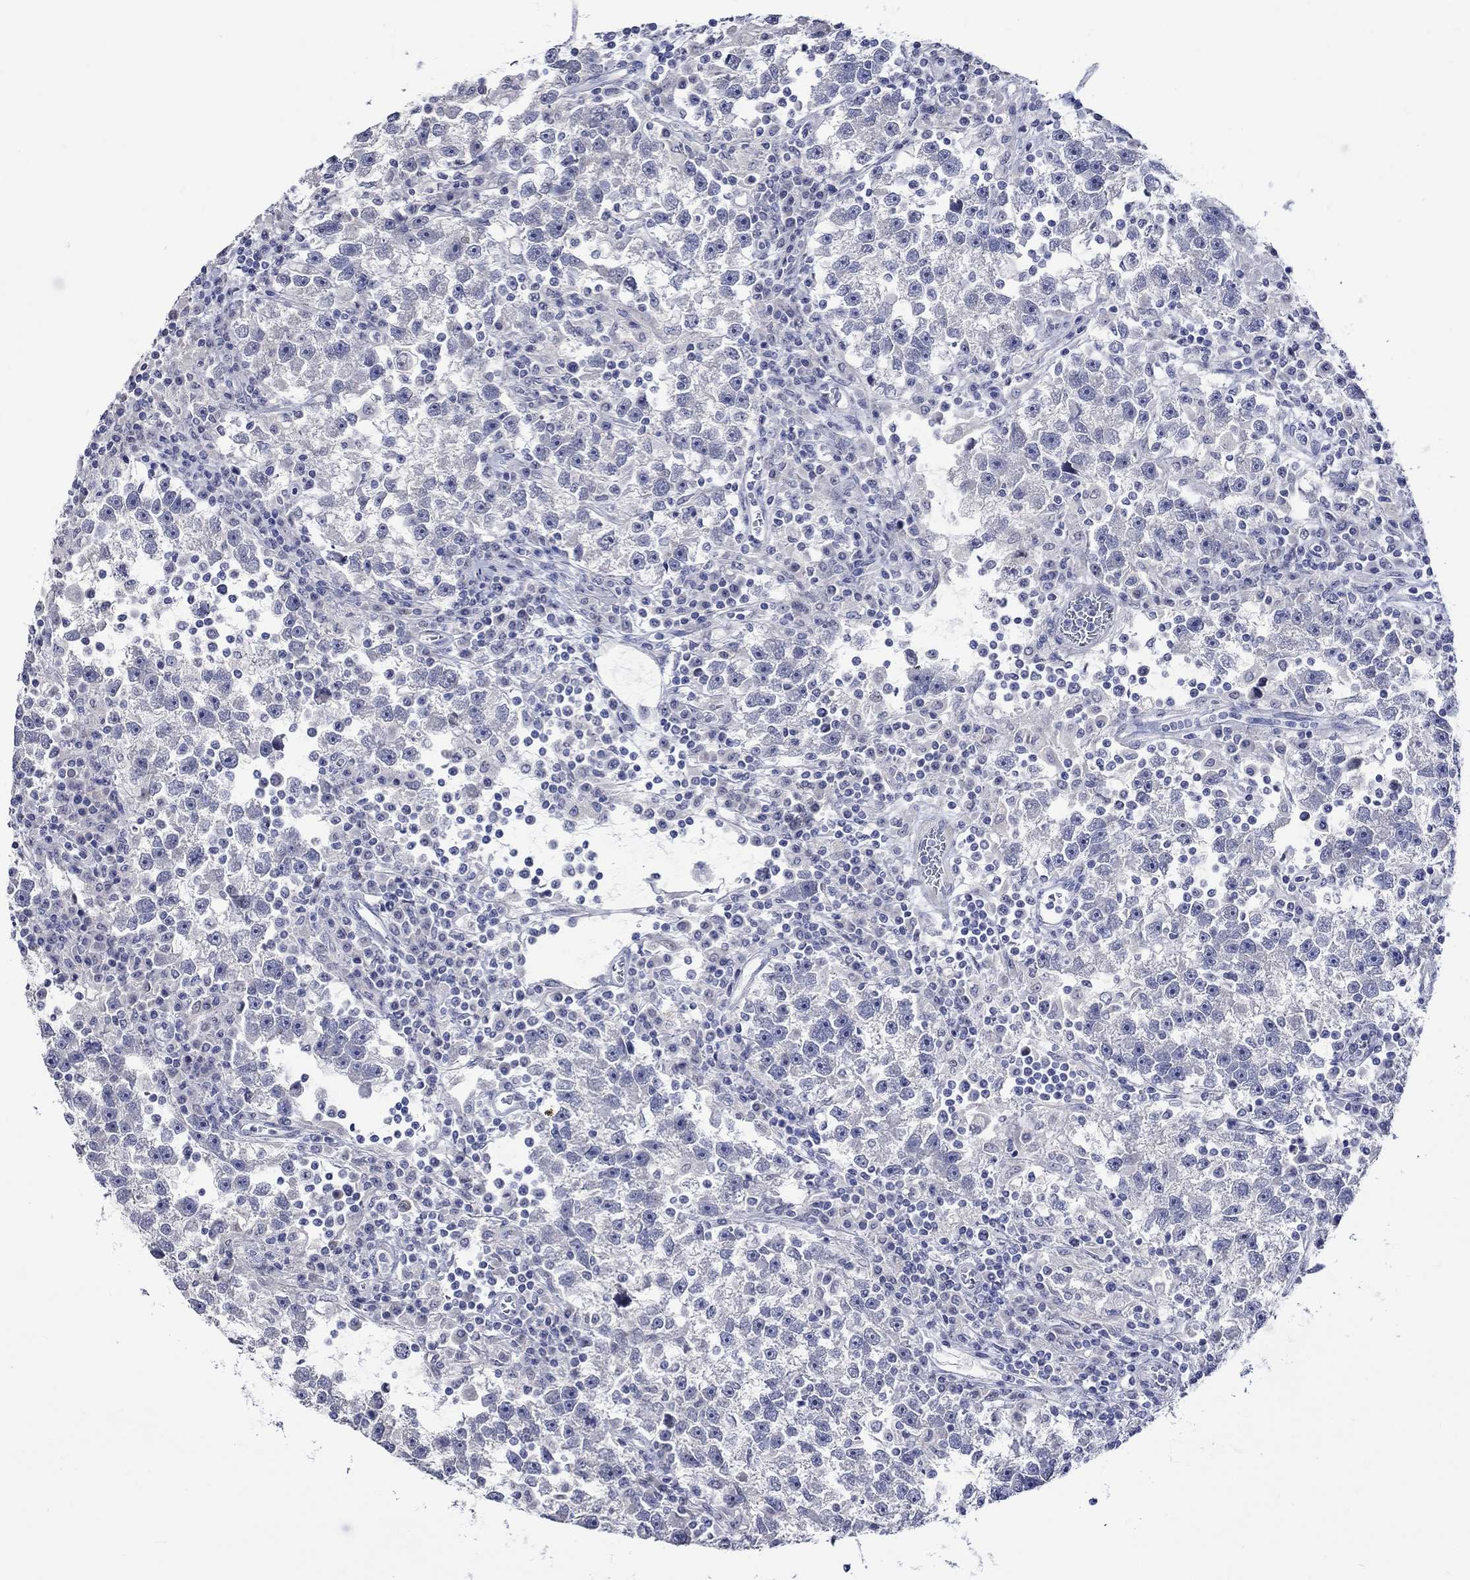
{"staining": {"intensity": "negative", "quantity": "none", "location": "none"}, "tissue": "testis cancer", "cell_type": "Tumor cells", "image_type": "cancer", "snomed": [{"axis": "morphology", "description": "Seminoma, NOS"}, {"axis": "topography", "description": "Testis"}], "caption": "Immunohistochemistry photomicrograph of human seminoma (testis) stained for a protein (brown), which exhibits no expression in tumor cells.", "gene": "CRYAB", "patient": {"sex": "male", "age": 47}}